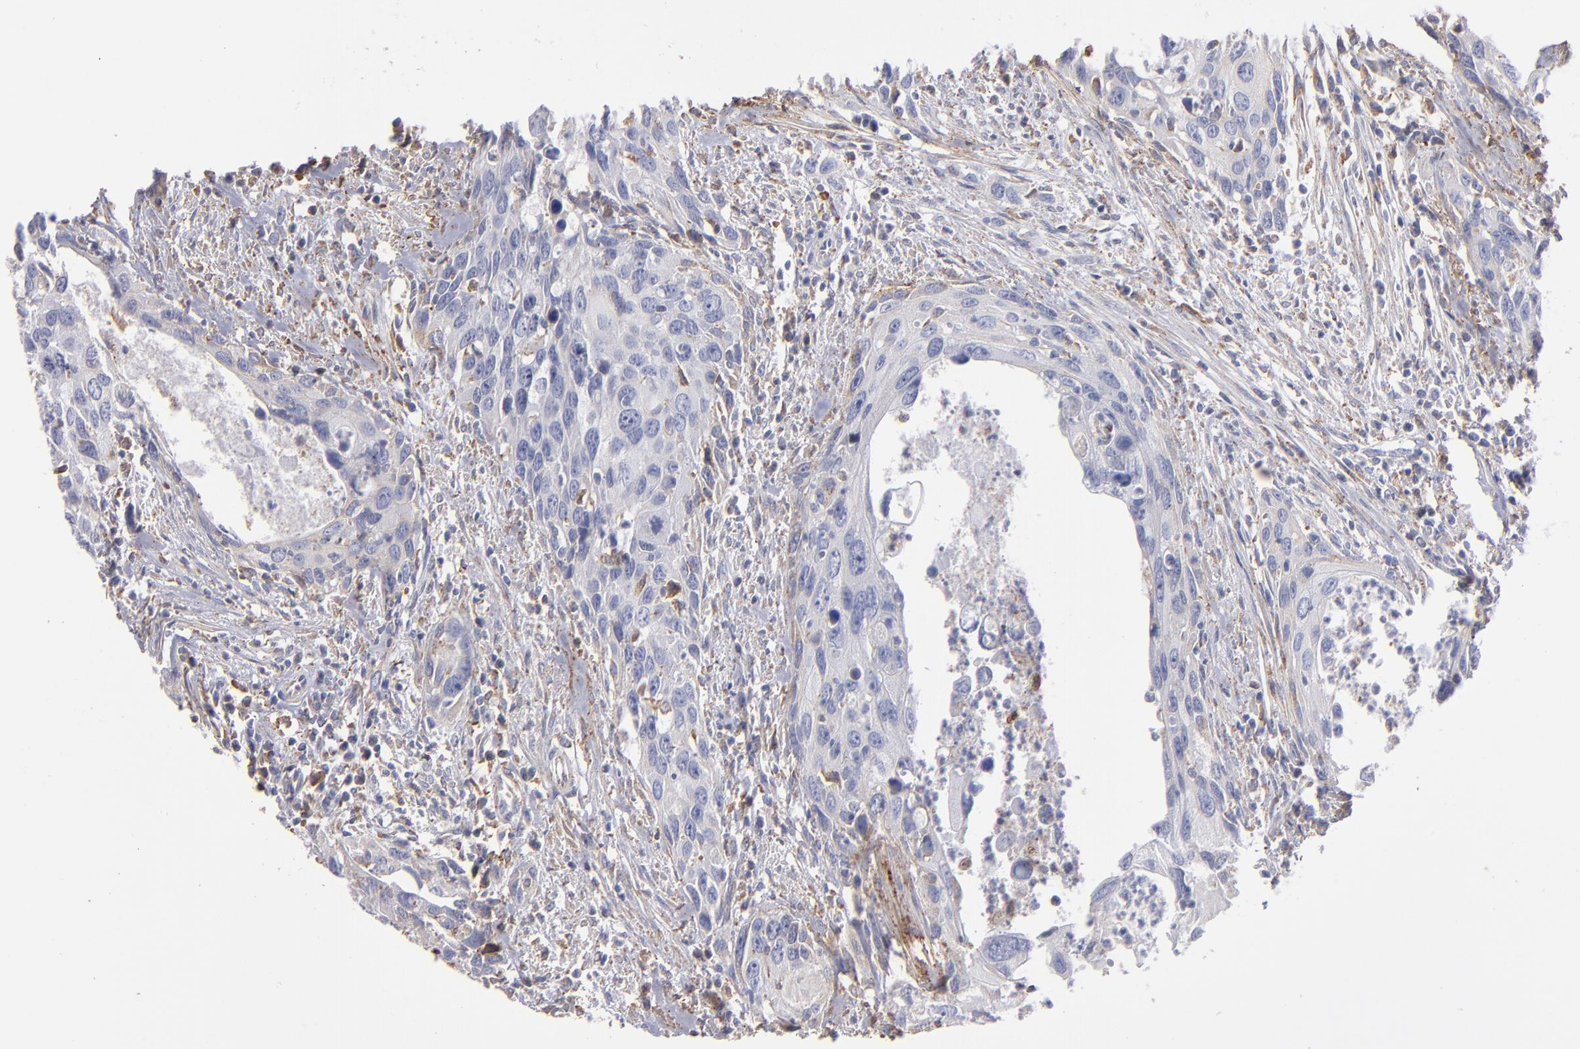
{"staining": {"intensity": "negative", "quantity": "none", "location": "none"}, "tissue": "urothelial cancer", "cell_type": "Tumor cells", "image_type": "cancer", "snomed": [{"axis": "morphology", "description": "Urothelial carcinoma, High grade"}, {"axis": "topography", "description": "Urinary bladder"}], "caption": "Tumor cells are negative for protein expression in human urothelial cancer.", "gene": "MFGE8", "patient": {"sex": "male", "age": 71}}